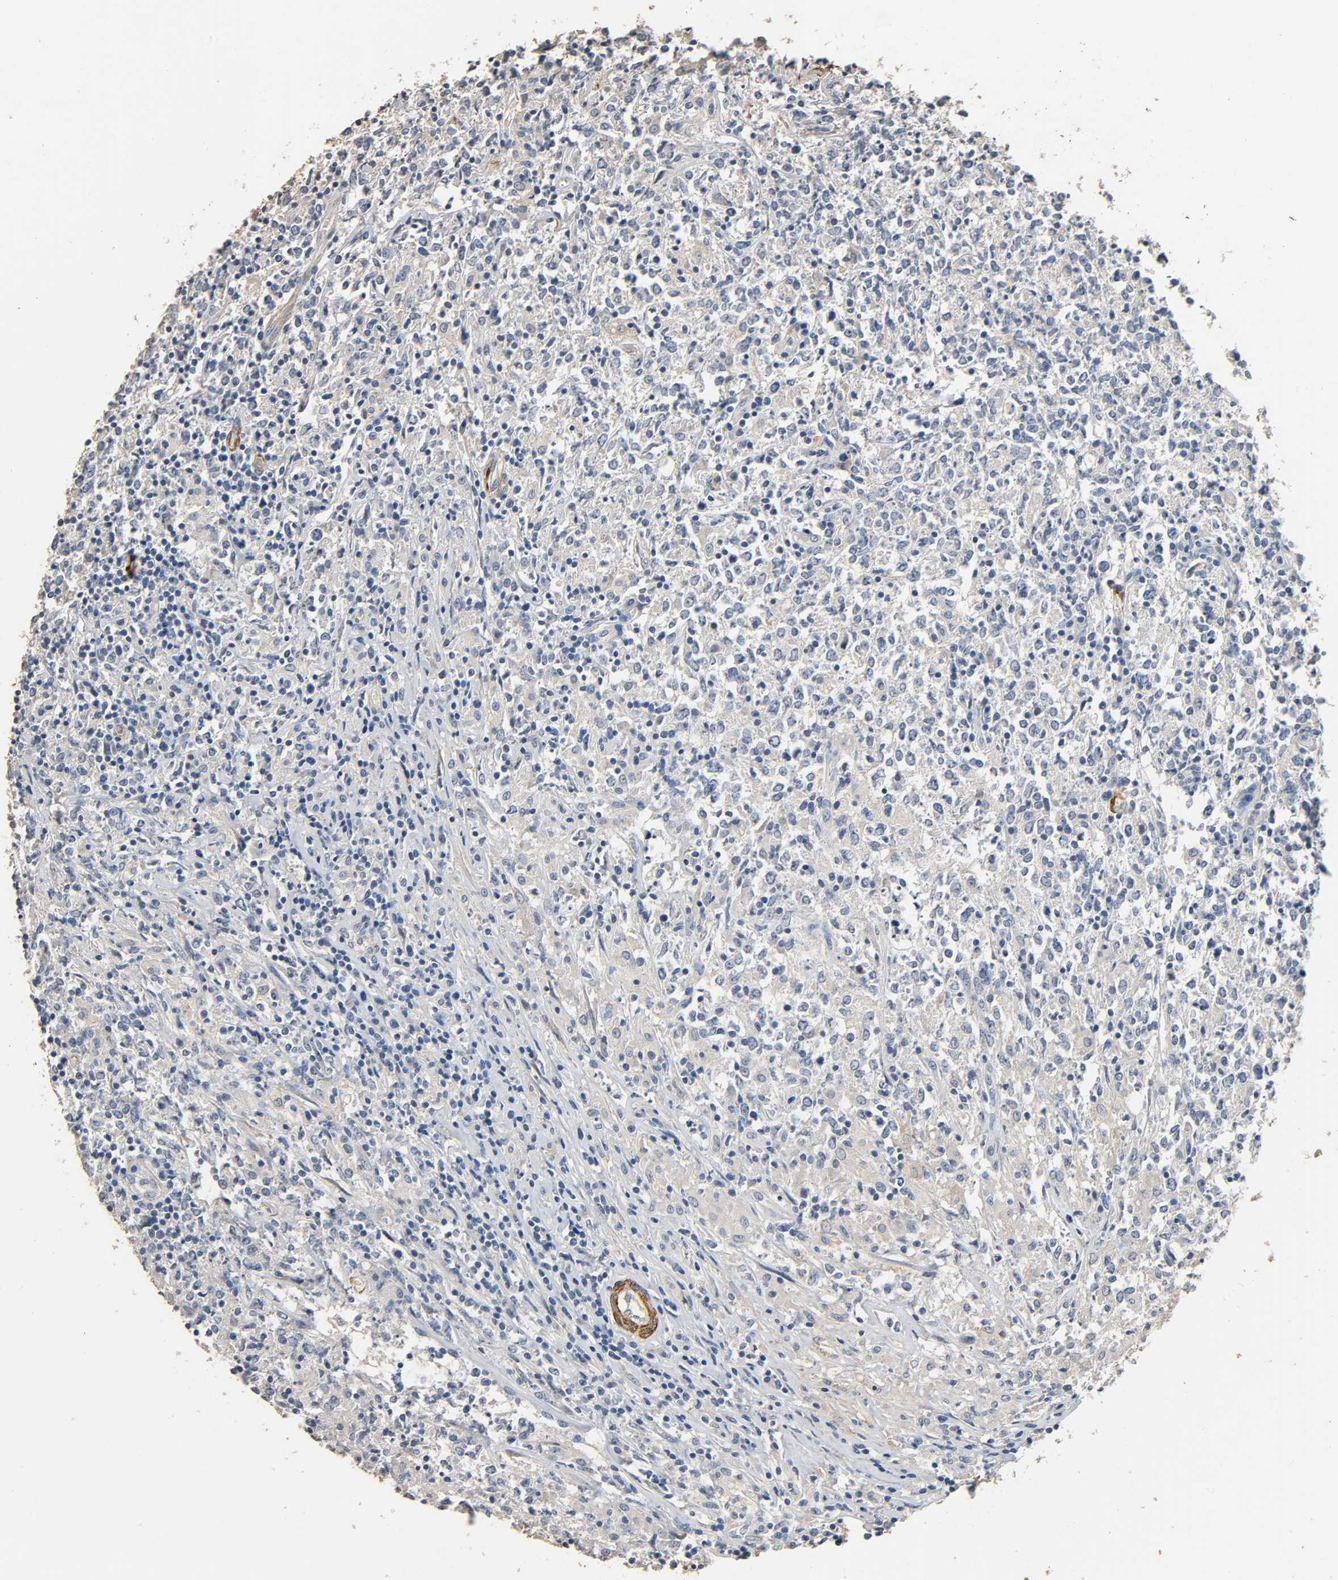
{"staining": {"intensity": "weak", "quantity": ">75%", "location": "cytoplasmic/membranous"}, "tissue": "lymphoma", "cell_type": "Tumor cells", "image_type": "cancer", "snomed": [{"axis": "morphology", "description": "Malignant lymphoma, non-Hodgkin's type, High grade"}, {"axis": "topography", "description": "Lymph node"}], "caption": "This photomicrograph demonstrates immunohistochemistry staining of lymphoma, with low weak cytoplasmic/membranous staining in approximately >75% of tumor cells.", "gene": "GSTA3", "patient": {"sex": "female", "age": 84}}